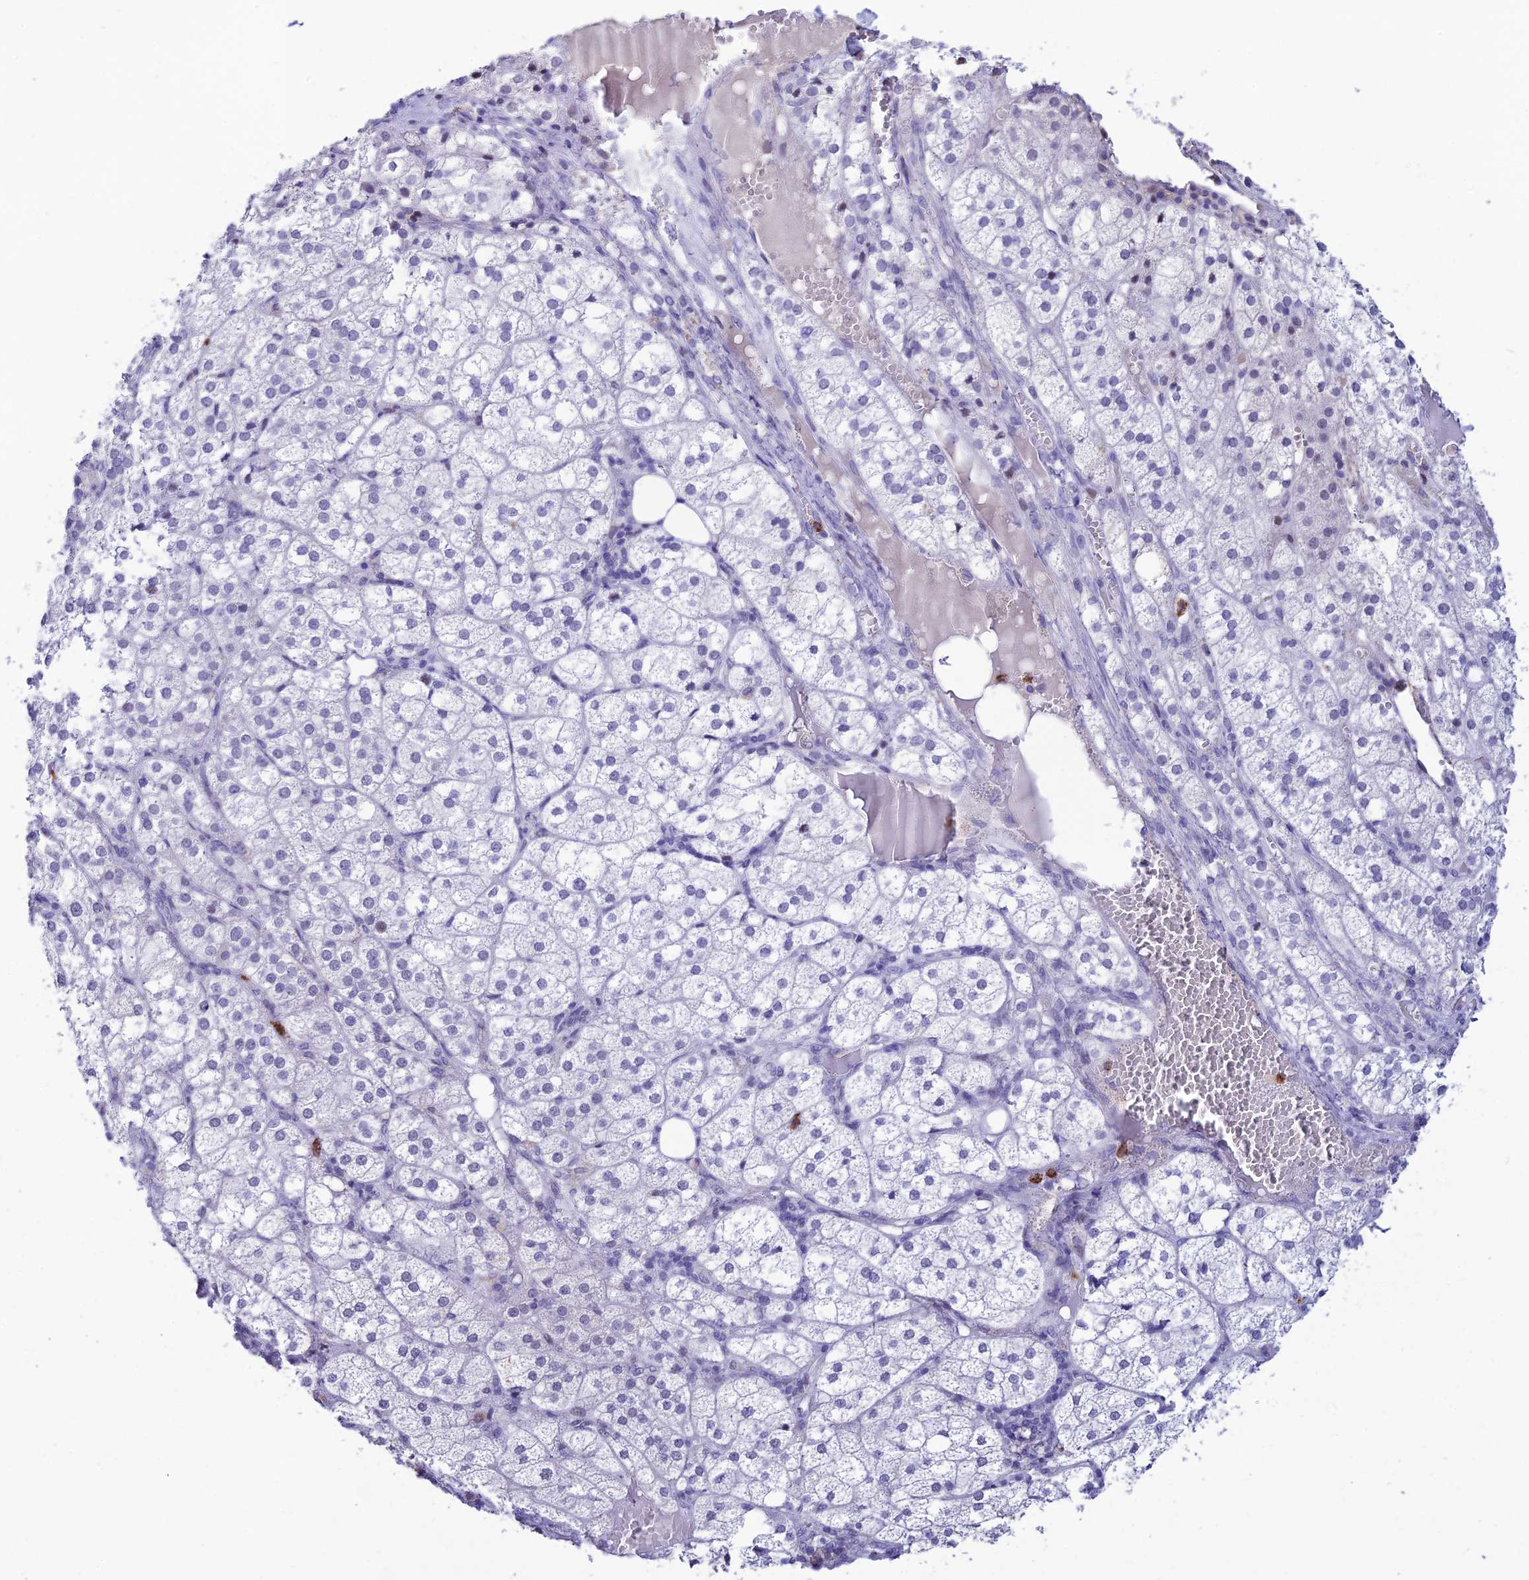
{"staining": {"intensity": "weak", "quantity": "<25%", "location": "nuclear"}, "tissue": "adrenal gland", "cell_type": "Glandular cells", "image_type": "normal", "snomed": [{"axis": "morphology", "description": "Normal tissue, NOS"}, {"axis": "topography", "description": "Adrenal gland"}], "caption": "High power microscopy image of an immunohistochemistry photomicrograph of unremarkable adrenal gland, revealing no significant staining in glandular cells.", "gene": "MFSD2B", "patient": {"sex": "female", "age": 61}}